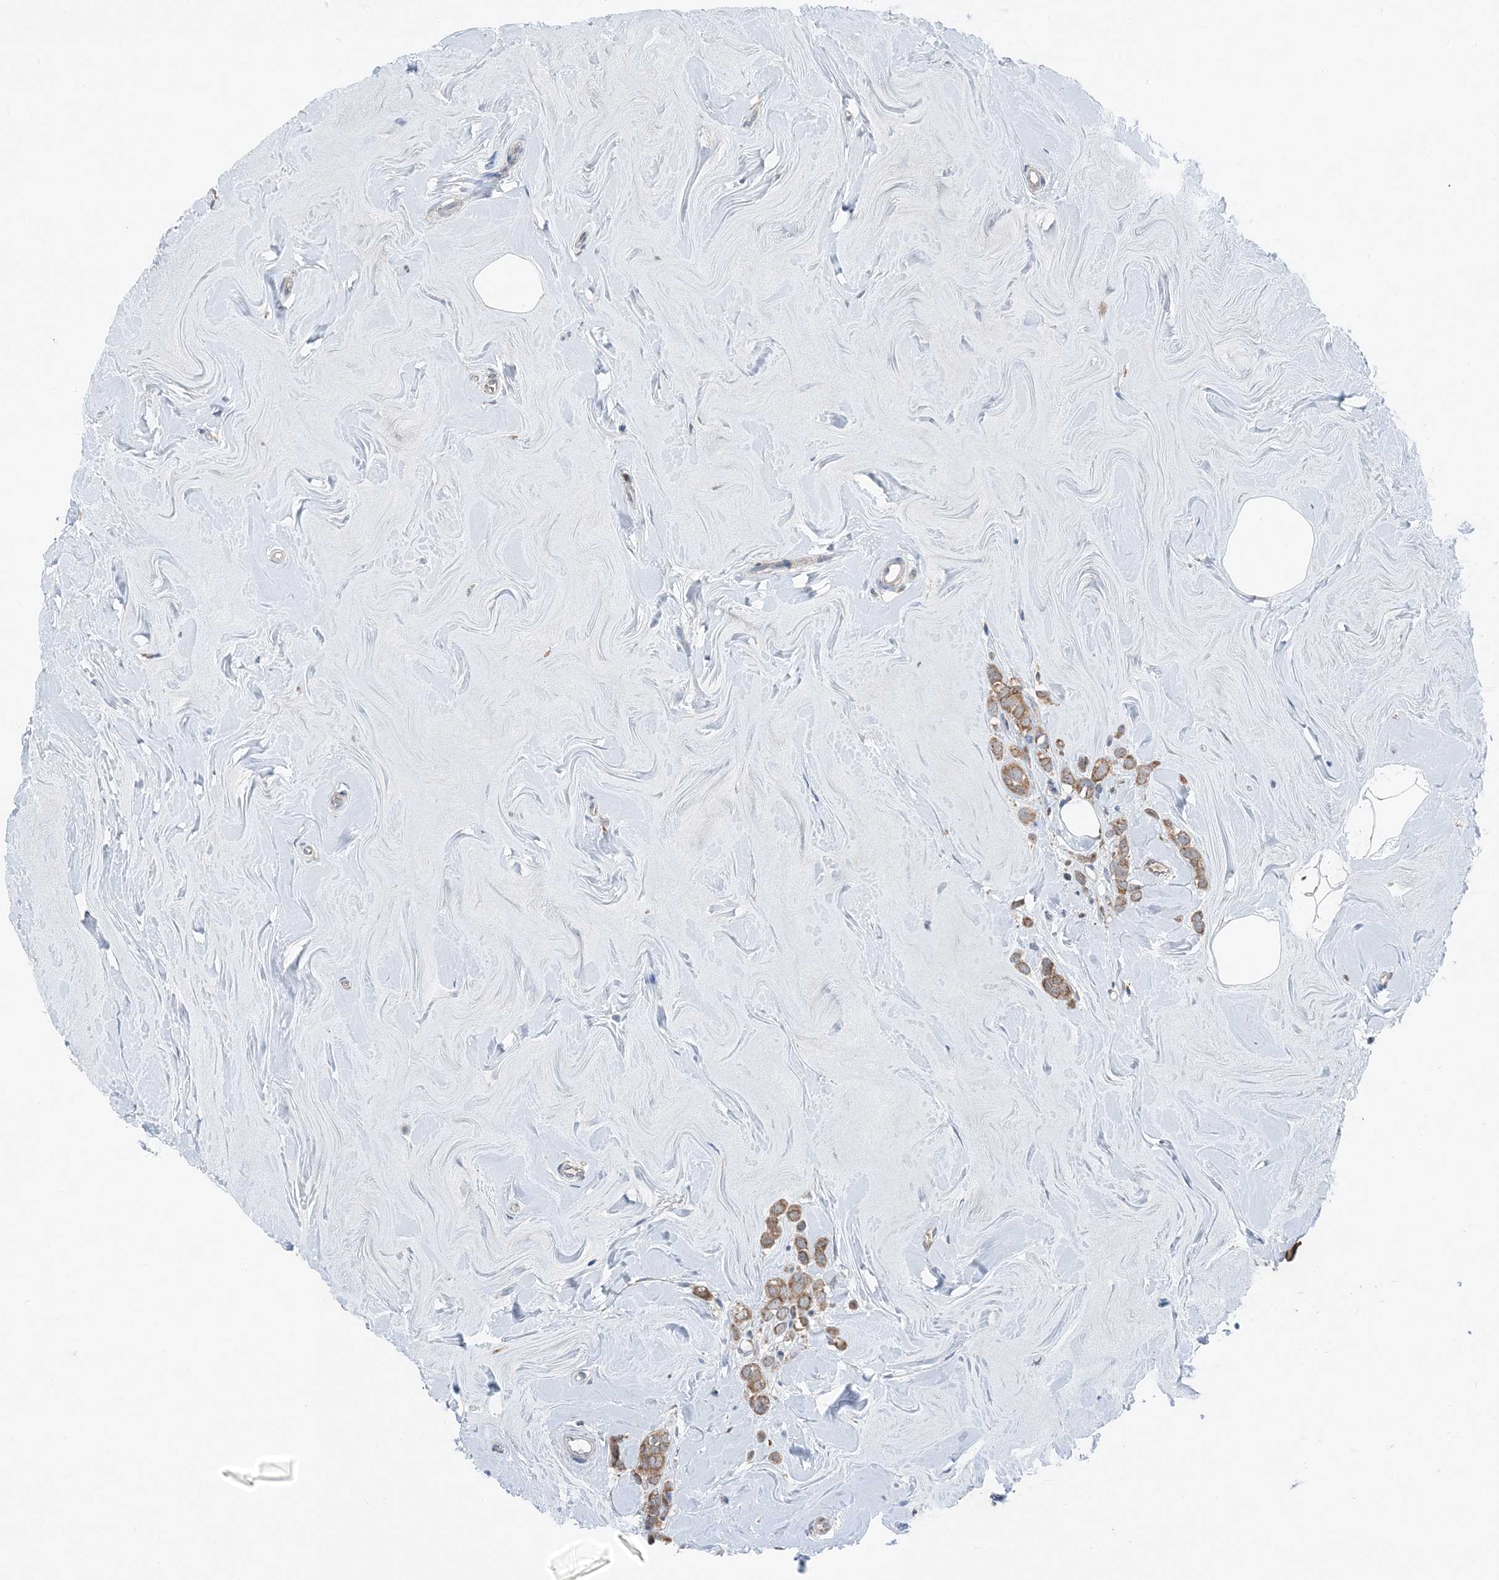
{"staining": {"intensity": "moderate", "quantity": ">75%", "location": "cytoplasmic/membranous"}, "tissue": "breast cancer", "cell_type": "Tumor cells", "image_type": "cancer", "snomed": [{"axis": "morphology", "description": "Lobular carcinoma"}, {"axis": "topography", "description": "Breast"}], "caption": "This is a micrograph of IHC staining of lobular carcinoma (breast), which shows moderate expression in the cytoplasmic/membranous of tumor cells.", "gene": "DHX30", "patient": {"sex": "female", "age": 47}}